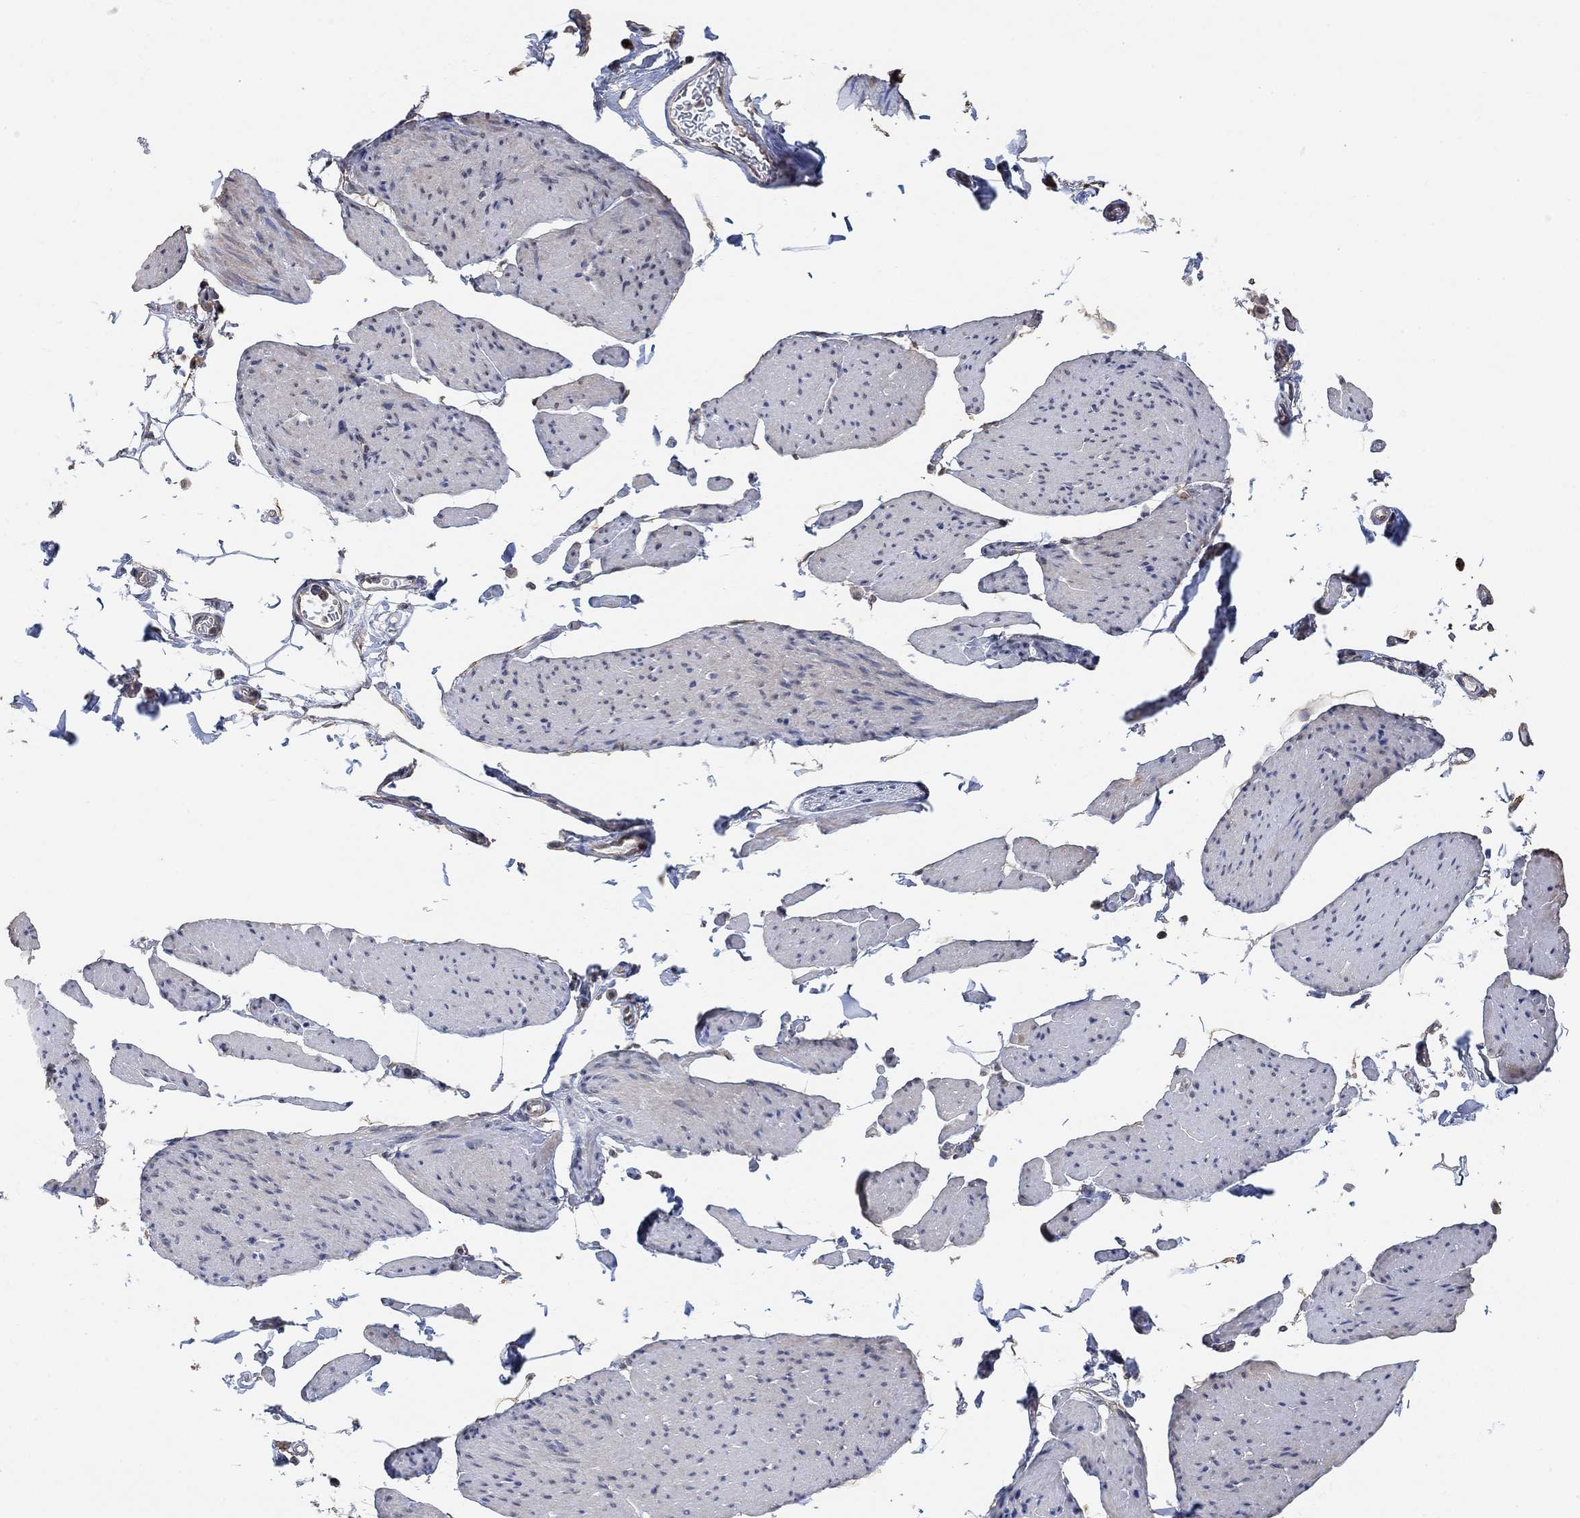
{"staining": {"intensity": "negative", "quantity": "none", "location": "none"}, "tissue": "smooth muscle", "cell_type": "Smooth muscle cells", "image_type": "normal", "snomed": [{"axis": "morphology", "description": "Normal tissue, NOS"}, {"axis": "topography", "description": "Adipose tissue"}, {"axis": "topography", "description": "Smooth muscle"}, {"axis": "topography", "description": "Peripheral nerve tissue"}], "caption": "A high-resolution photomicrograph shows immunohistochemistry (IHC) staining of benign smooth muscle, which demonstrates no significant staining in smooth muscle cells. (DAB (3,3'-diaminobenzidine) immunohistochemistry (IHC) with hematoxylin counter stain).", "gene": "UNC5B", "patient": {"sex": "male", "age": 83}}